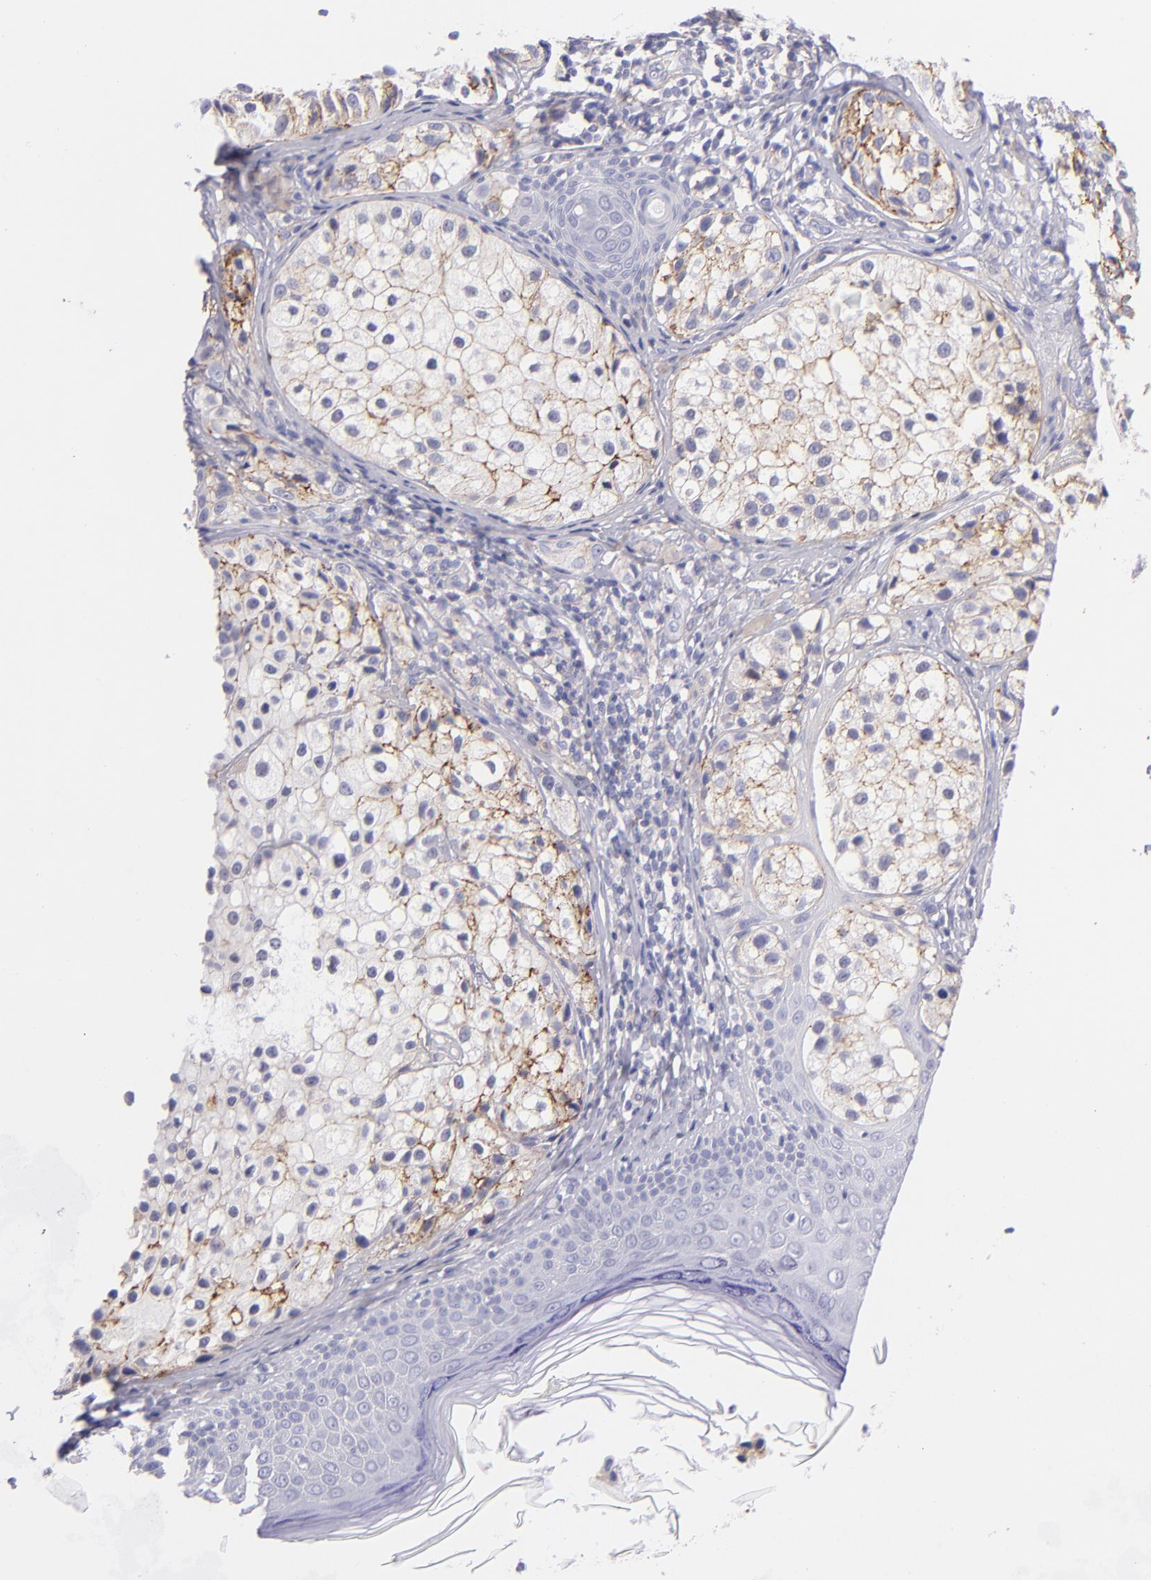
{"staining": {"intensity": "weak", "quantity": ">75%", "location": "cytoplasmic/membranous"}, "tissue": "melanoma", "cell_type": "Tumor cells", "image_type": "cancer", "snomed": [{"axis": "morphology", "description": "Malignant melanoma, NOS"}, {"axis": "topography", "description": "Skin"}], "caption": "DAB (3,3'-diaminobenzidine) immunohistochemical staining of human melanoma shows weak cytoplasmic/membranous protein positivity in about >75% of tumor cells.", "gene": "CD81", "patient": {"sex": "male", "age": 23}}